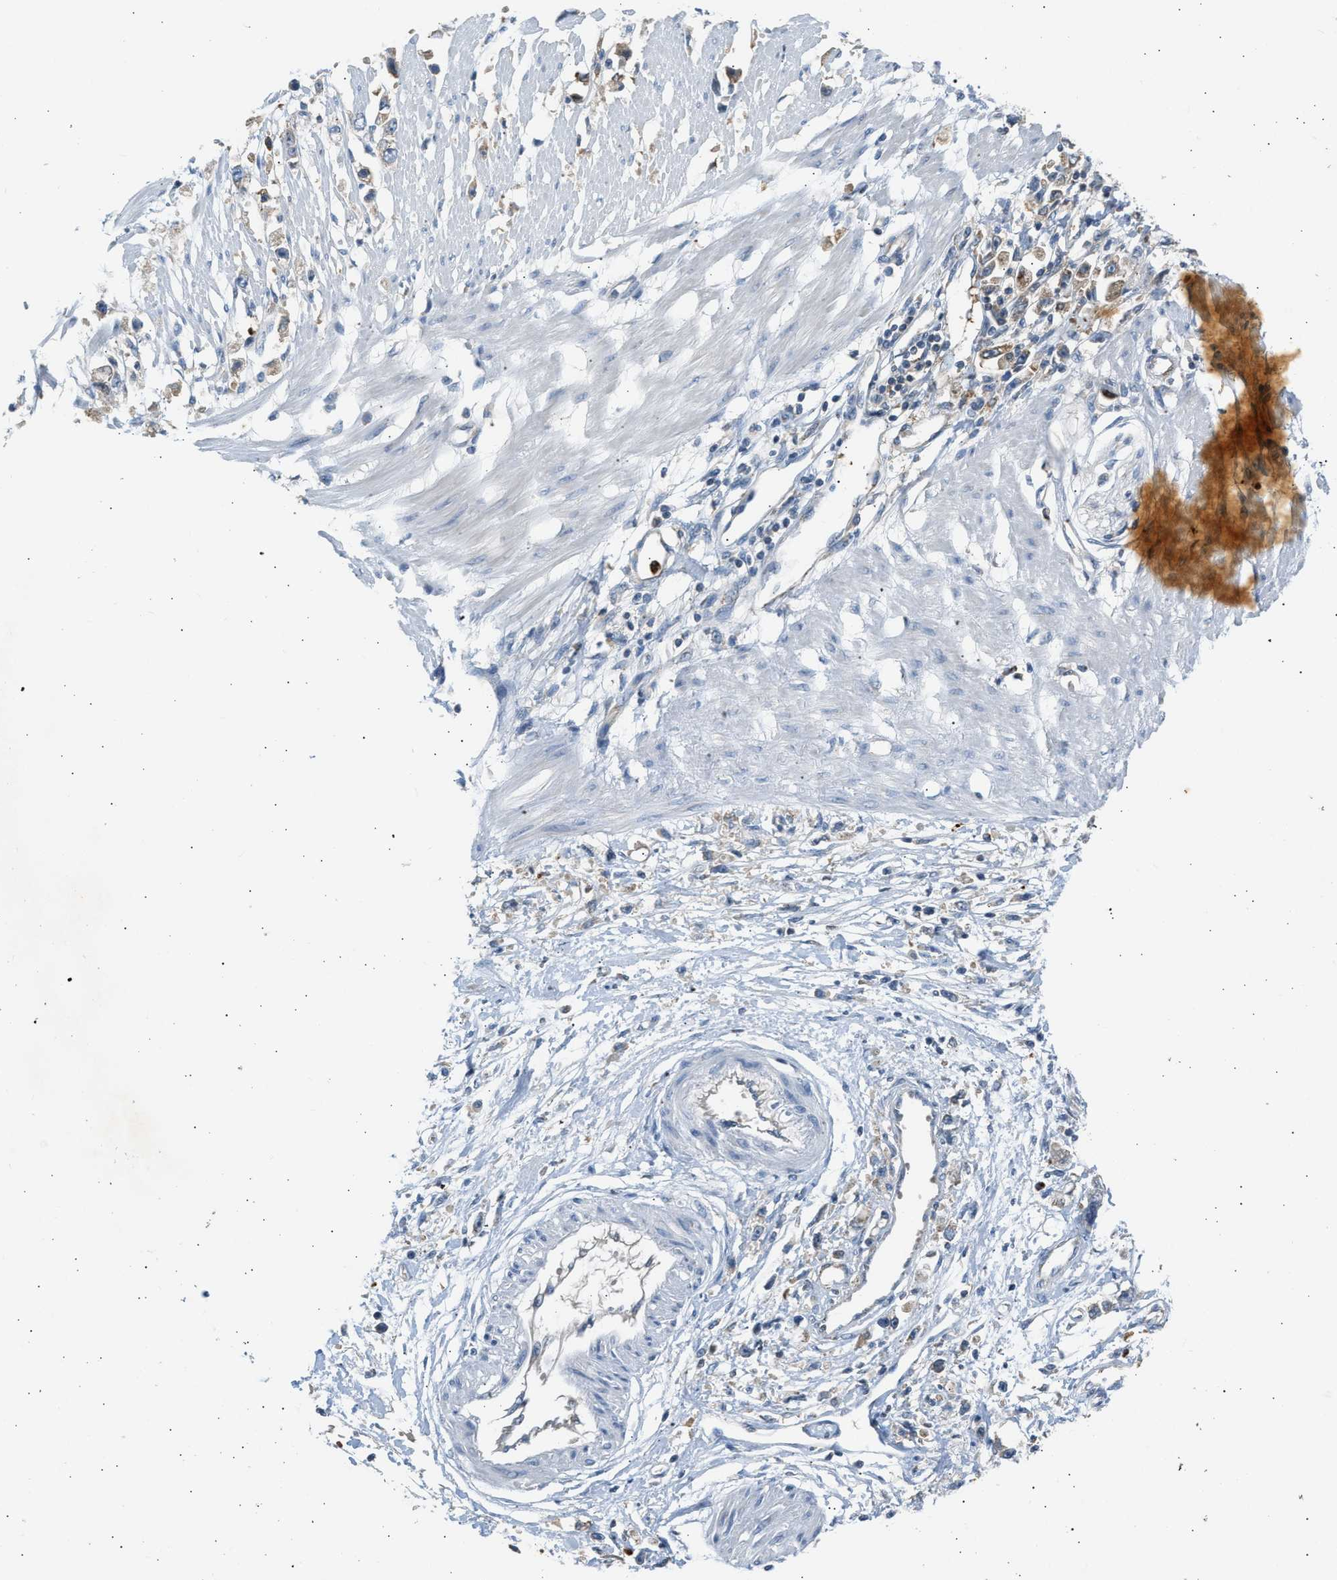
{"staining": {"intensity": "weak", "quantity": ">75%", "location": "cytoplasmic/membranous"}, "tissue": "stomach cancer", "cell_type": "Tumor cells", "image_type": "cancer", "snomed": [{"axis": "morphology", "description": "Adenocarcinoma, NOS"}, {"axis": "topography", "description": "Stomach"}], "caption": "Immunohistochemical staining of adenocarcinoma (stomach) displays low levels of weak cytoplasmic/membranous protein expression in approximately >75% of tumor cells. The staining is performed using DAB brown chromogen to label protein expression. The nuclei are counter-stained blue using hematoxylin.", "gene": "TRIM50", "patient": {"sex": "female", "age": 59}}